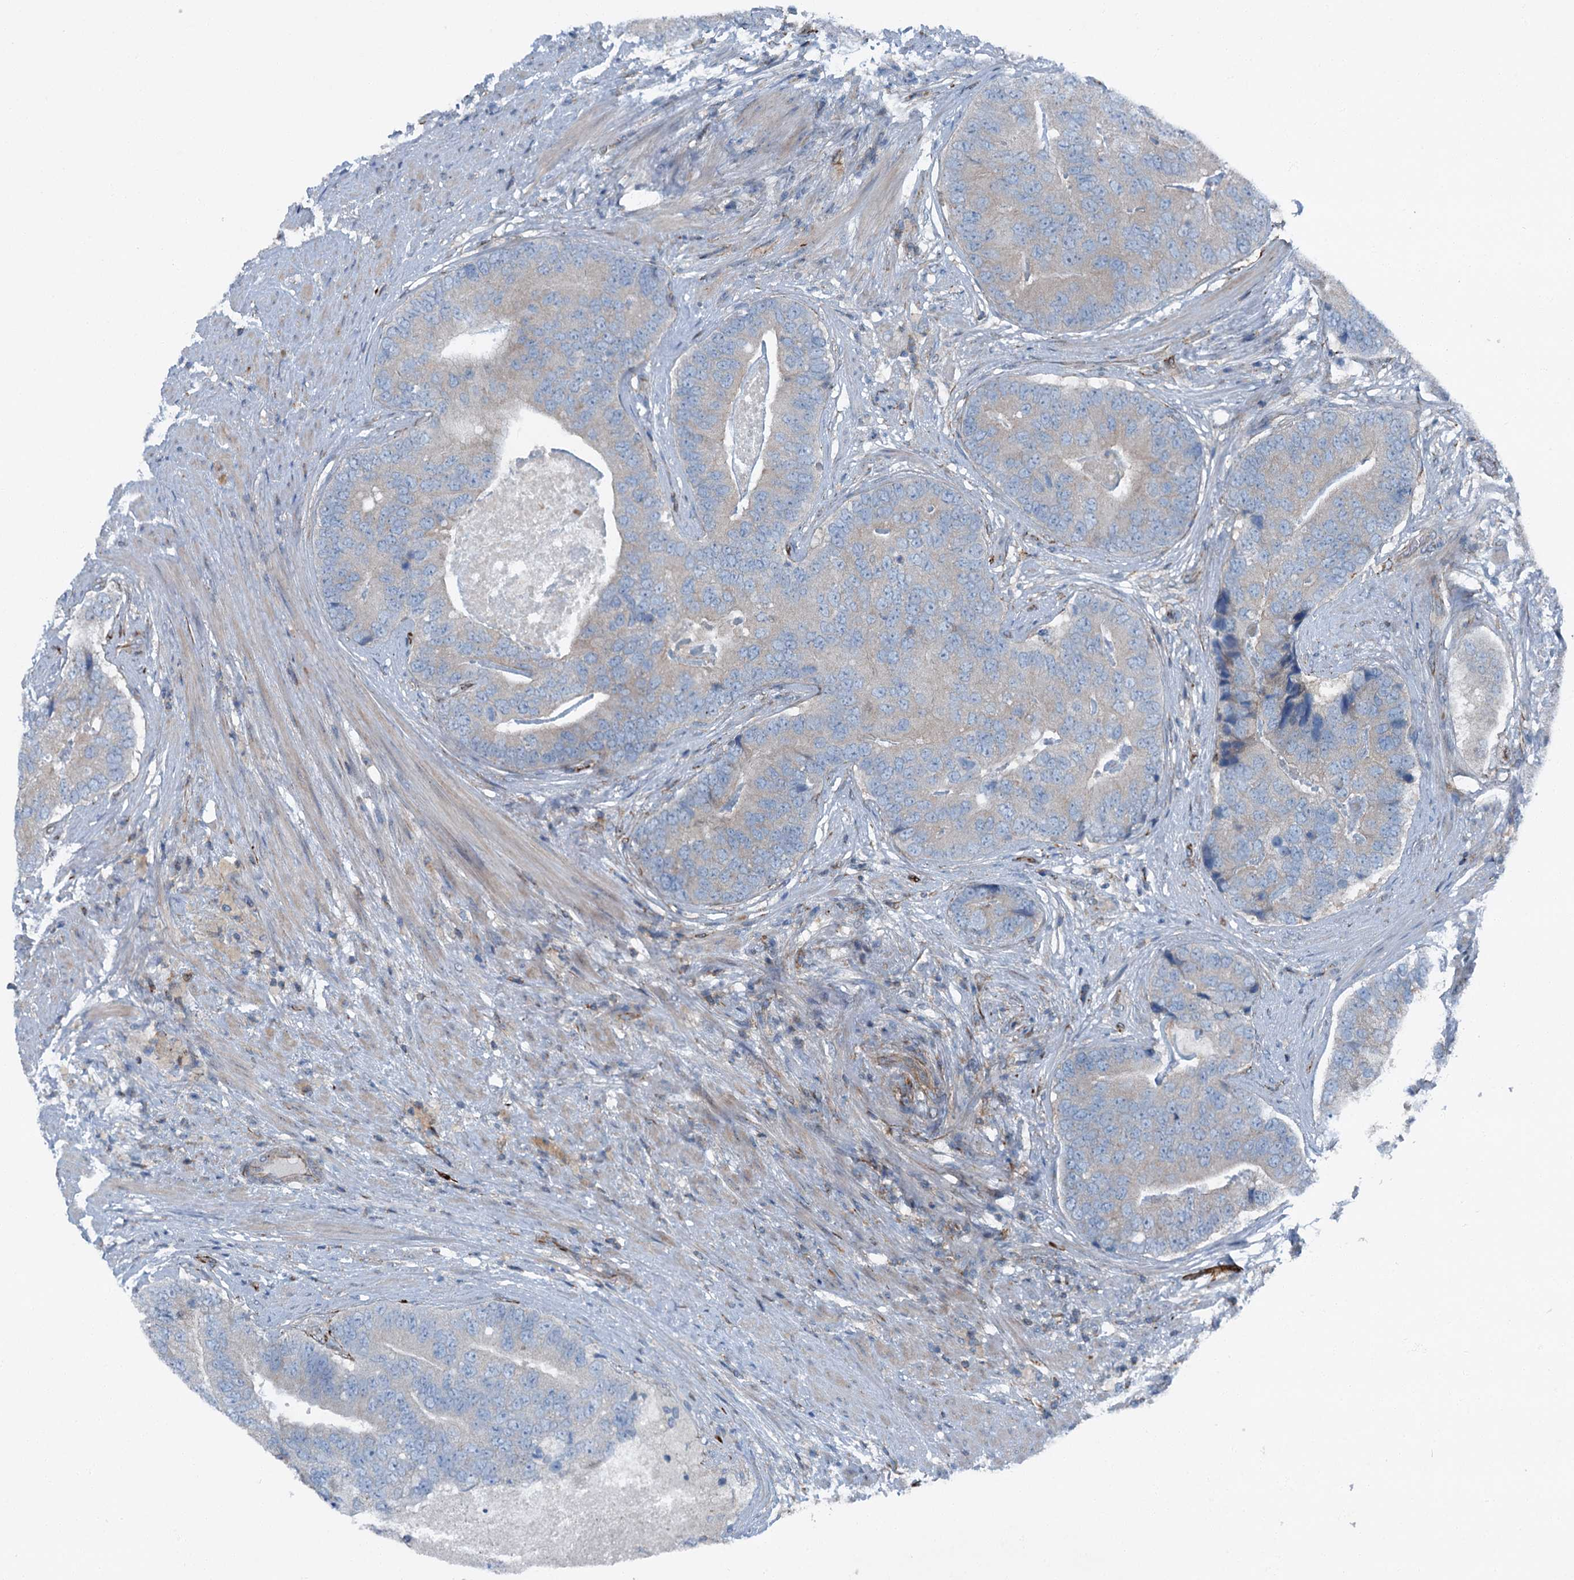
{"staining": {"intensity": "negative", "quantity": "none", "location": "none"}, "tissue": "prostate cancer", "cell_type": "Tumor cells", "image_type": "cancer", "snomed": [{"axis": "morphology", "description": "Adenocarcinoma, High grade"}, {"axis": "topography", "description": "Prostate"}], "caption": "There is no significant staining in tumor cells of prostate high-grade adenocarcinoma.", "gene": "AXL", "patient": {"sex": "male", "age": 70}}